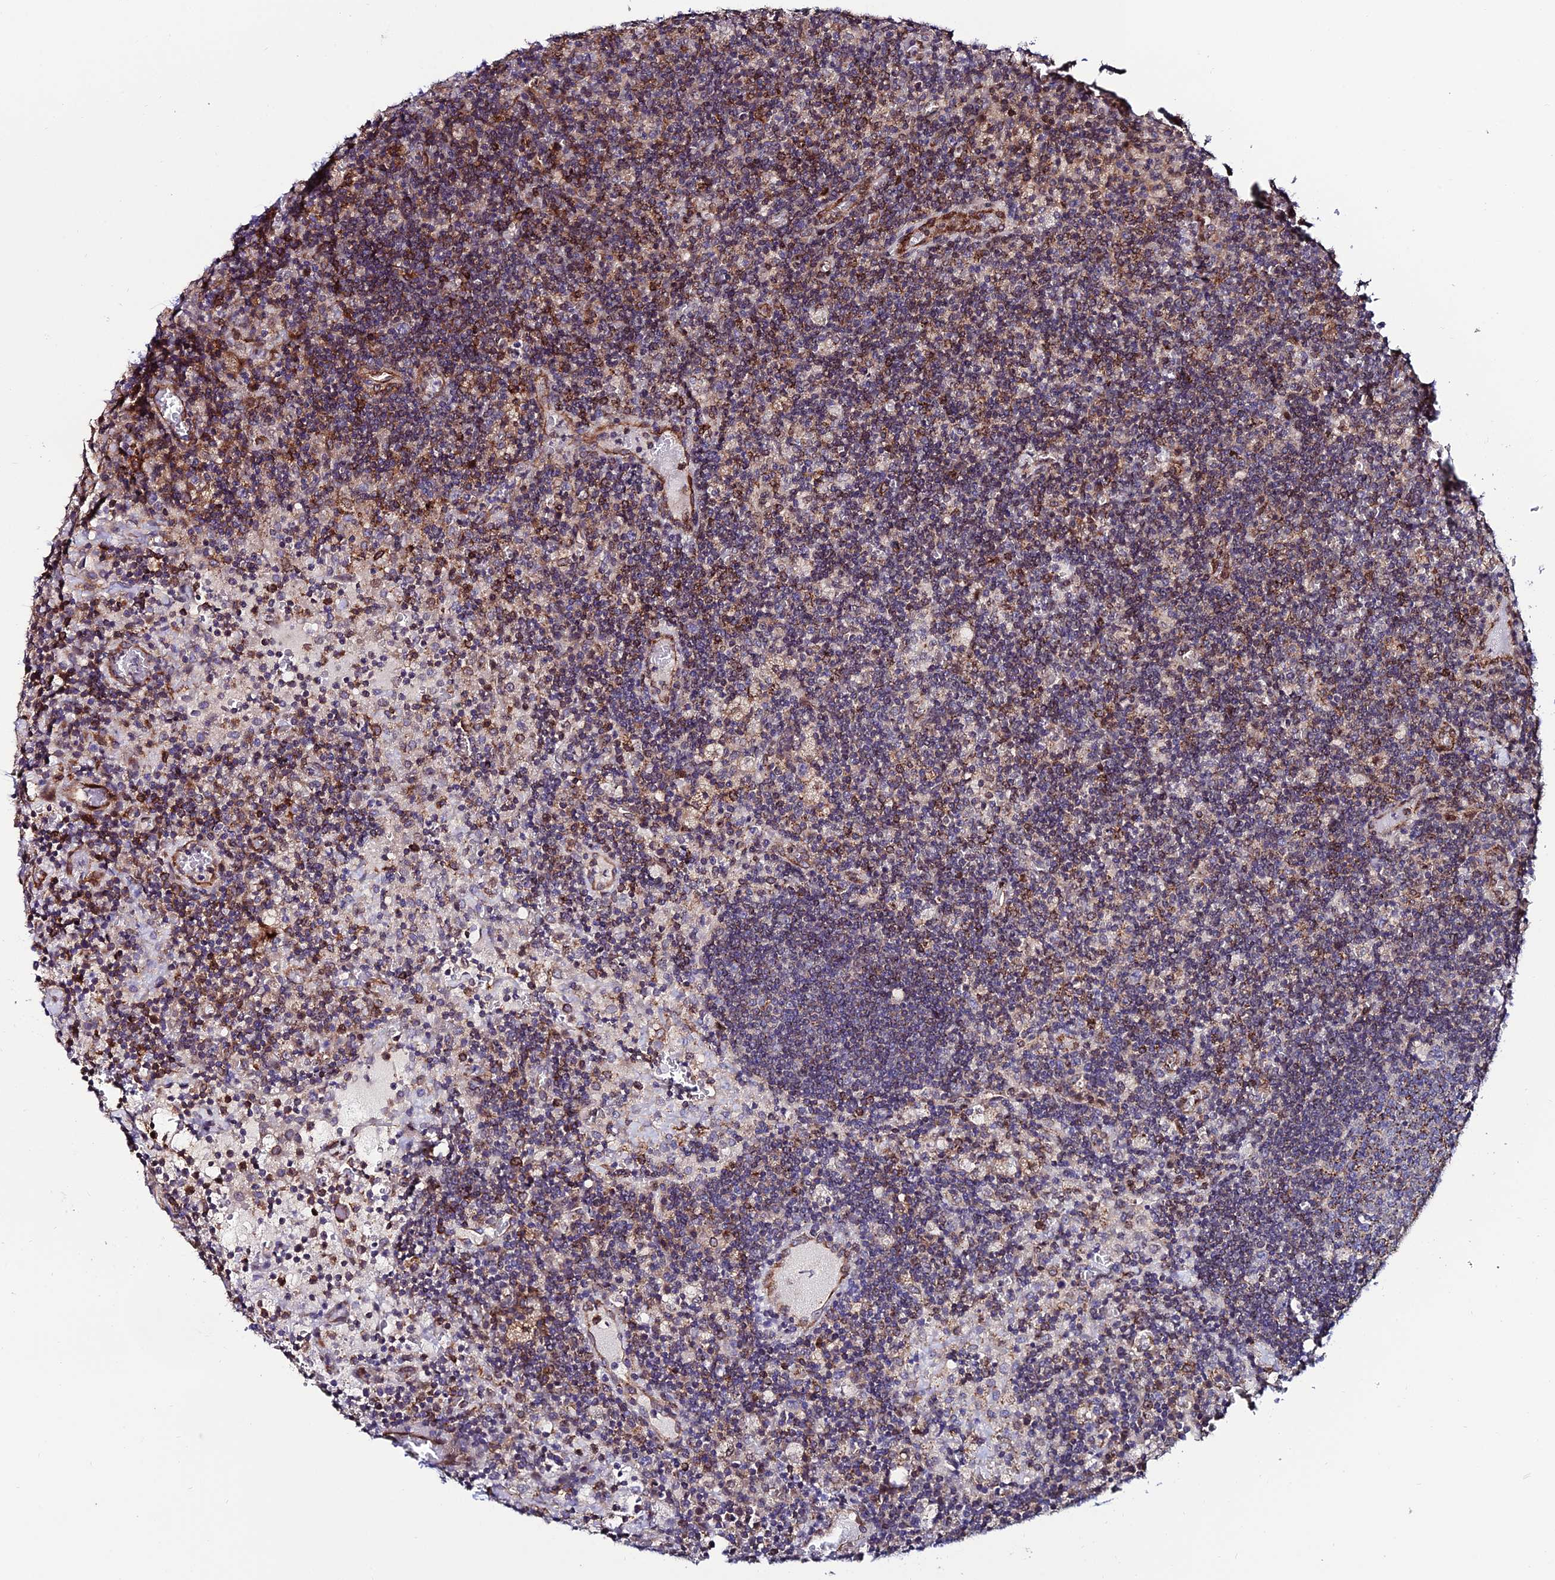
{"staining": {"intensity": "moderate", "quantity": "<25%", "location": "cytoplasmic/membranous"}, "tissue": "lymph node", "cell_type": "Germinal center cells", "image_type": "normal", "snomed": [{"axis": "morphology", "description": "Normal tissue, NOS"}, {"axis": "topography", "description": "Lymph node"}], "caption": "Immunohistochemistry (IHC) (DAB (3,3'-diaminobenzidine)) staining of benign lymph node reveals moderate cytoplasmic/membranous protein expression in about <25% of germinal center cells.", "gene": "DDX19A", "patient": {"sex": "male", "age": 58}}